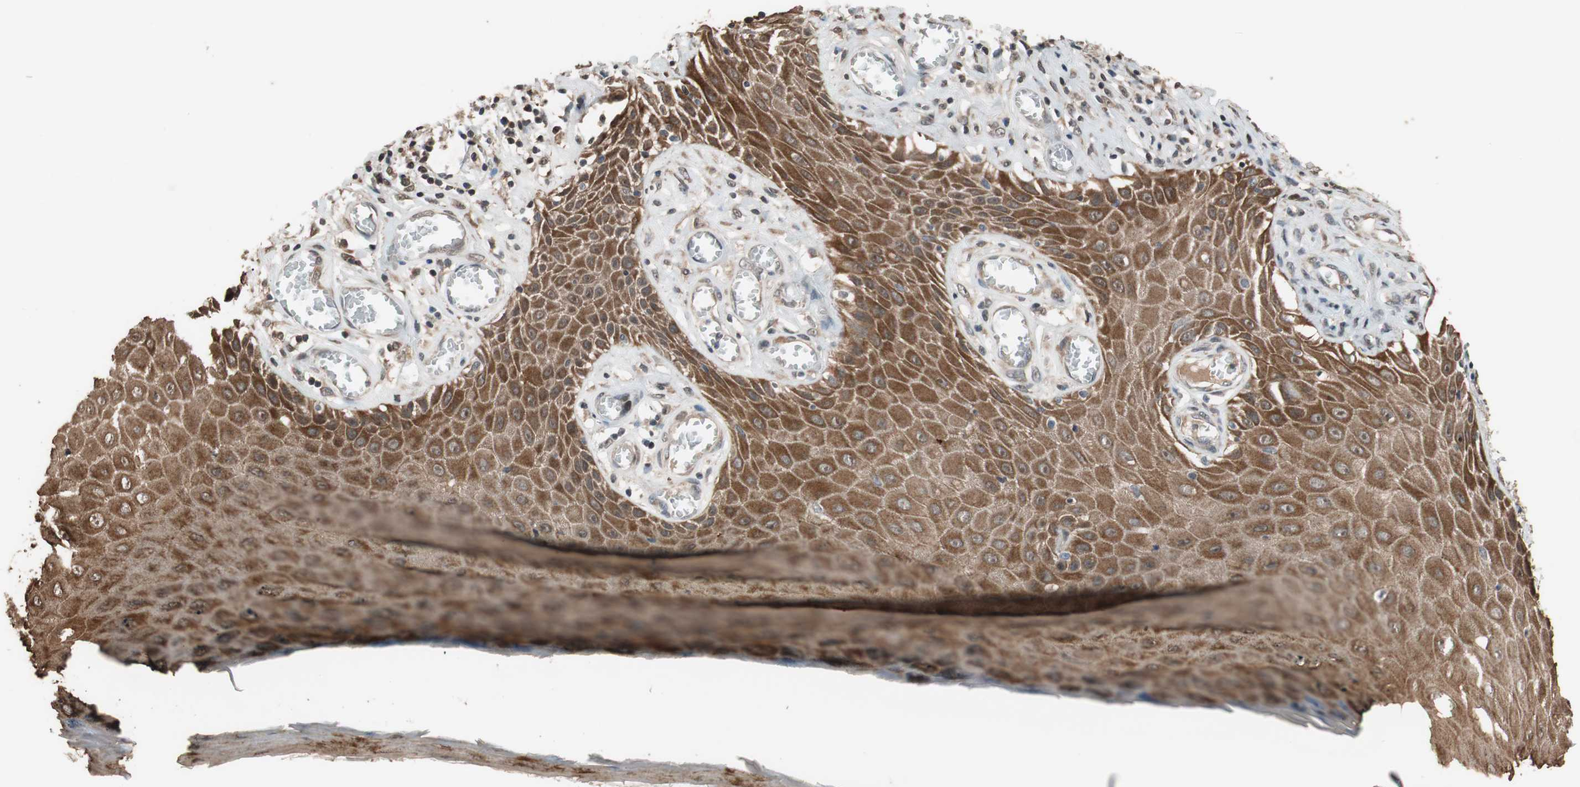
{"staining": {"intensity": "moderate", "quantity": ">75%", "location": "cytoplasmic/membranous"}, "tissue": "skin cancer", "cell_type": "Tumor cells", "image_type": "cancer", "snomed": [{"axis": "morphology", "description": "Squamous cell carcinoma, NOS"}, {"axis": "topography", "description": "Skin"}], "caption": "Moderate cytoplasmic/membranous expression is identified in approximately >75% of tumor cells in skin cancer (squamous cell carcinoma).", "gene": "TMEM230", "patient": {"sex": "female", "age": 73}}